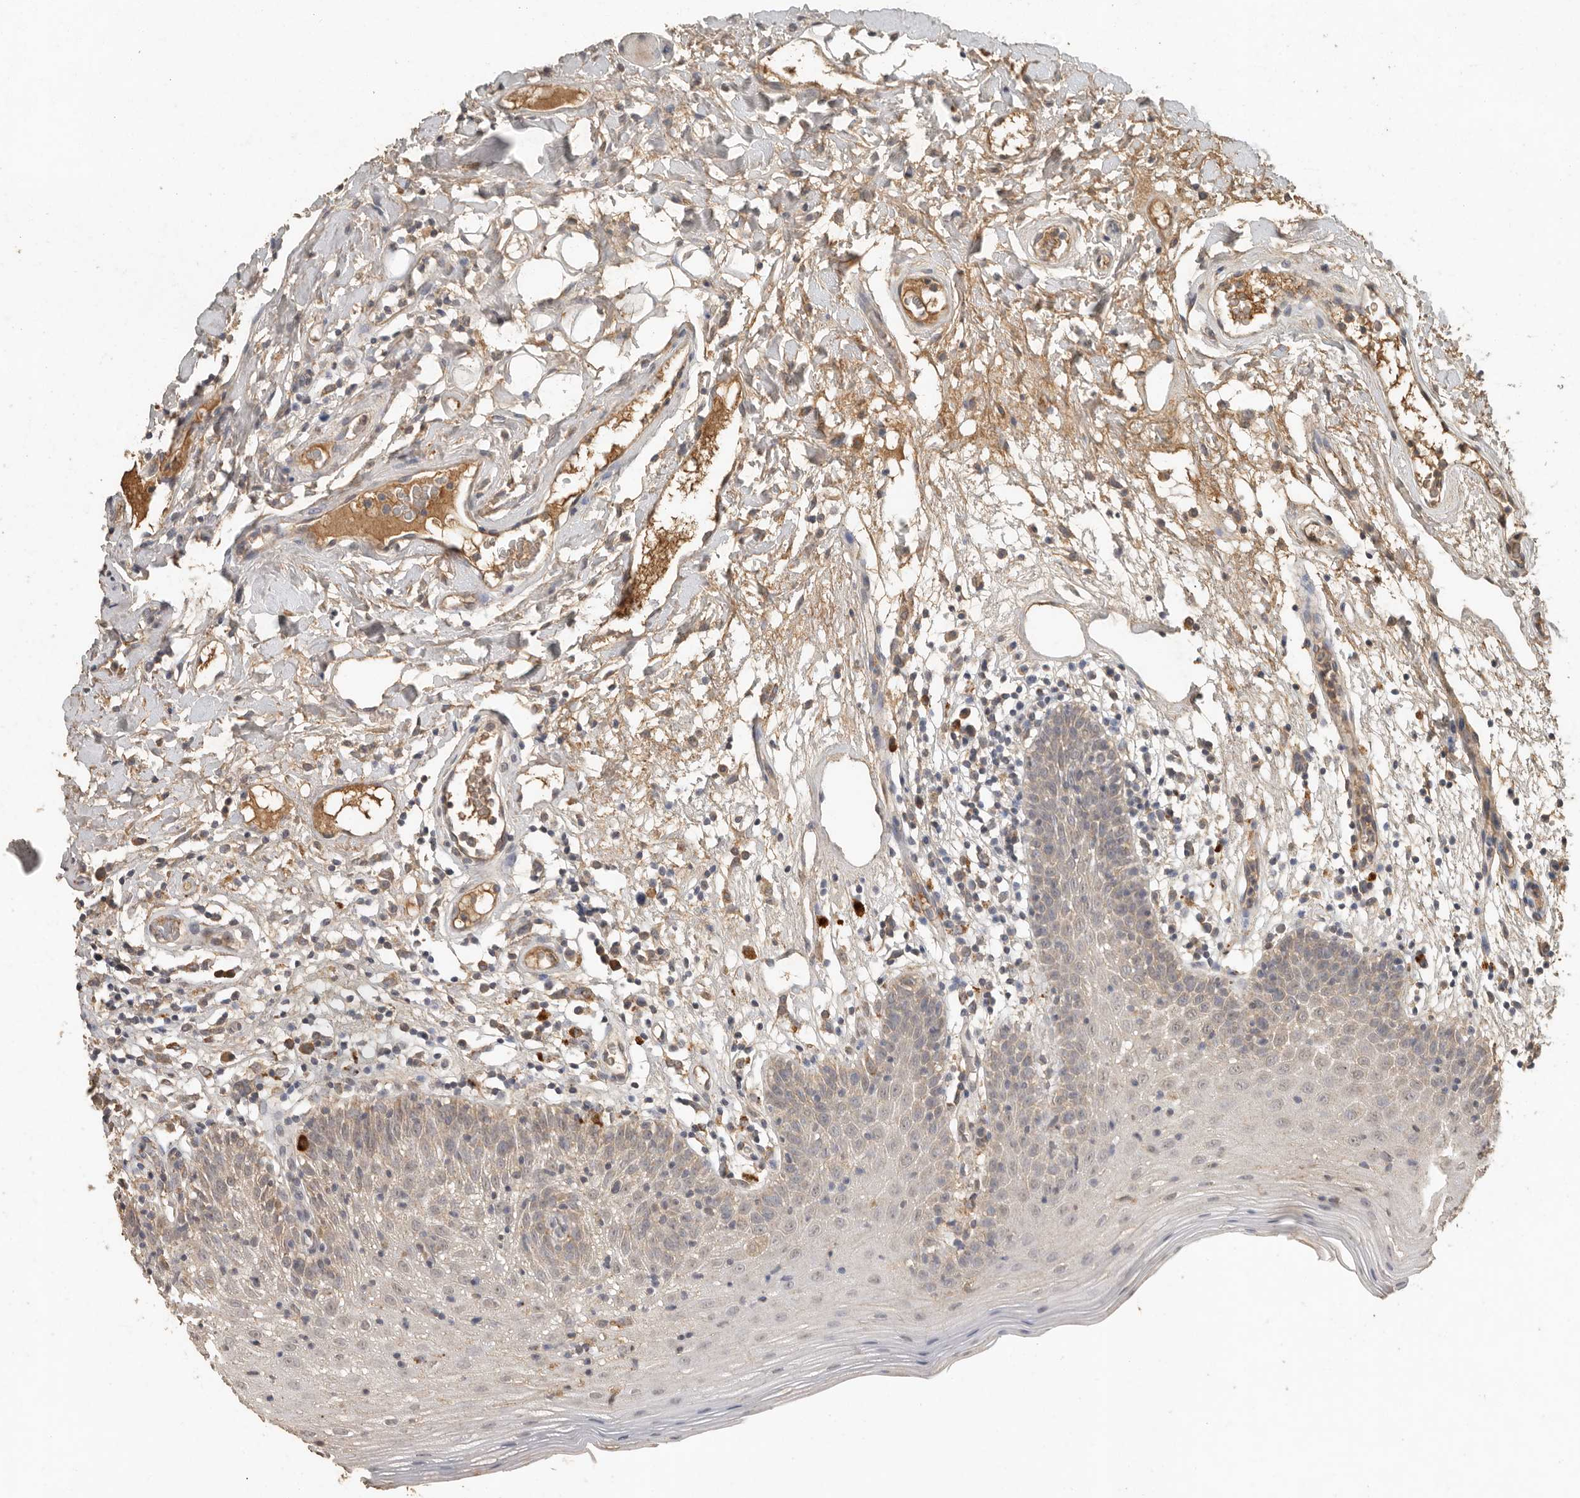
{"staining": {"intensity": "weak", "quantity": "<25%", "location": "cytoplasmic/membranous"}, "tissue": "oral mucosa", "cell_type": "Squamous epithelial cells", "image_type": "normal", "snomed": [{"axis": "morphology", "description": "Normal tissue, NOS"}, {"axis": "morphology", "description": "Squamous cell carcinoma, NOS"}, {"axis": "topography", "description": "Skeletal muscle"}, {"axis": "topography", "description": "Oral tissue"}, {"axis": "topography", "description": "Head-Neck"}], "caption": "An IHC micrograph of benign oral mucosa is shown. There is no staining in squamous epithelial cells of oral mucosa.", "gene": "CTF1", "patient": {"sex": "male", "age": 71}}